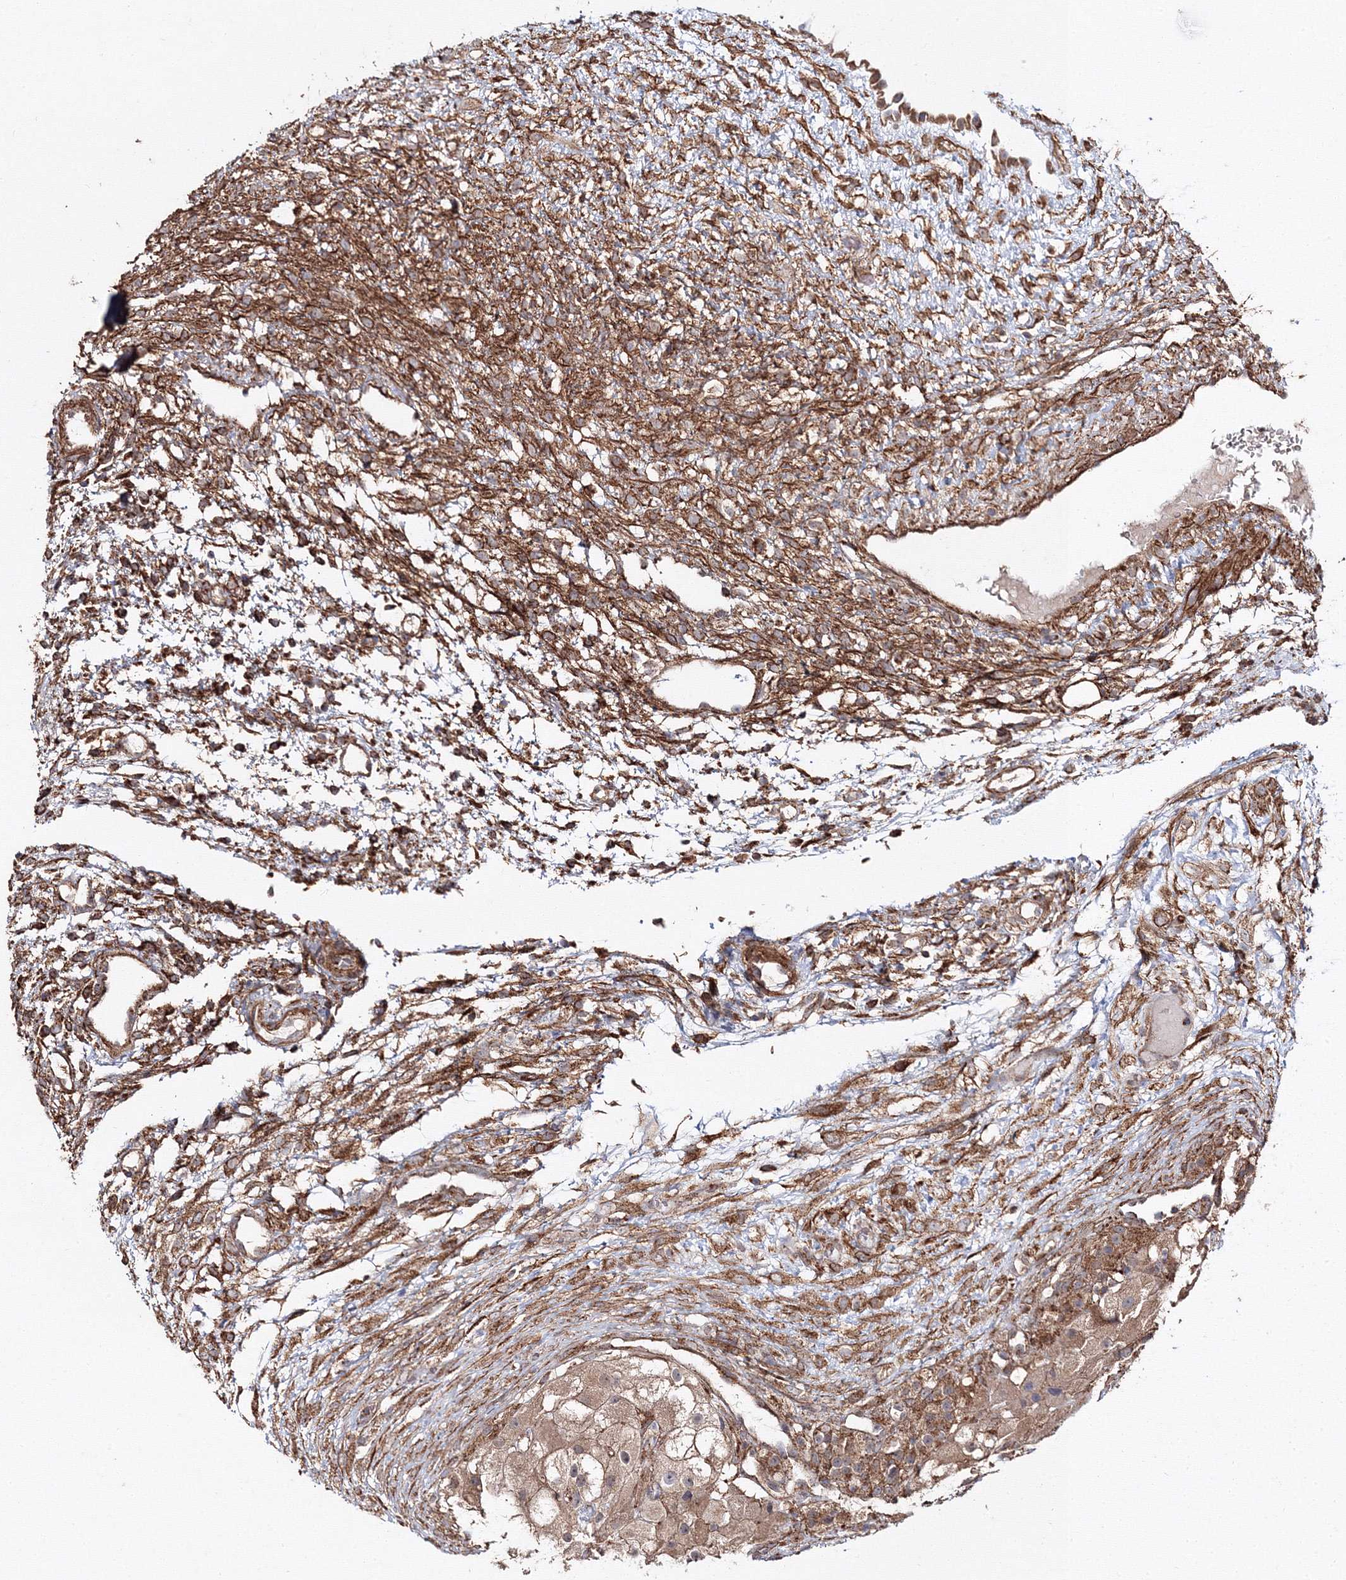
{"staining": {"intensity": "moderate", "quantity": ">75%", "location": "cytoplasmic/membranous"}, "tissue": "ovary", "cell_type": "Ovarian stroma cells", "image_type": "normal", "snomed": [{"axis": "morphology", "description": "Normal tissue, NOS"}, {"axis": "morphology", "description": "Cyst, NOS"}, {"axis": "topography", "description": "Ovary"}], "caption": "About >75% of ovarian stroma cells in normal human ovary demonstrate moderate cytoplasmic/membranous protein staining as visualized by brown immunohistochemical staining.", "gene": "DDO", "patient": {"sex": "female", "age": 18}}